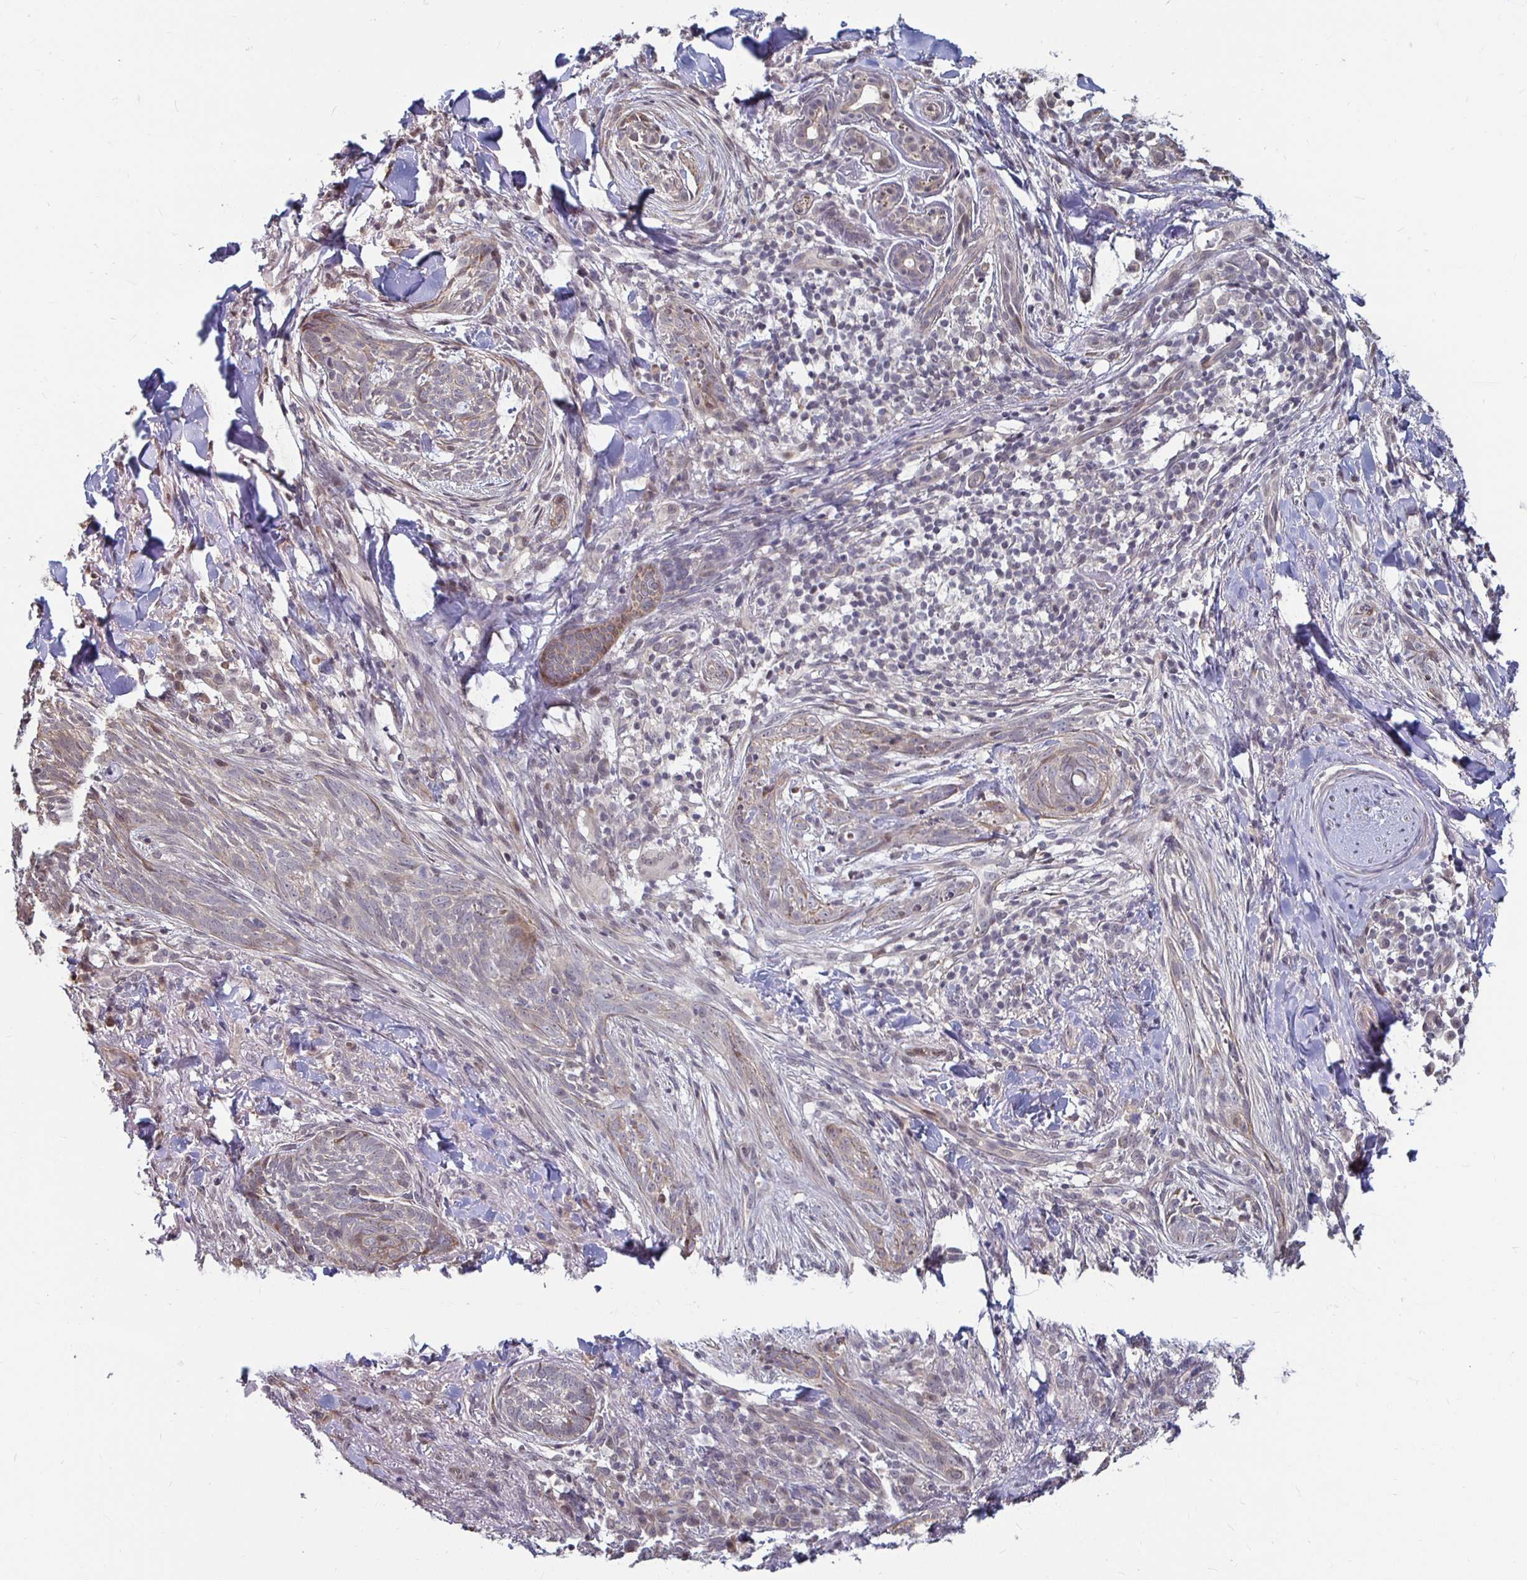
{"staining": {"intensity": "weak", "quantity": "<25%", "location": "cytoplasmic/membranous"}, "tissue": "skin cancer", "cell_type": "Tumor cells", "image_type": "cancer", "snomed": [{"axis": "morphology", "description": "Basal cell carcinoma"}, {"axis": "topography", "description": "Skin"}], "caption": "Immunohistochemistry (IHC) of human basal cell carcinoma (skin) reveals no positivity in tumor cells.", "gene": "CAPN11", "patient": {"sex": "female", "age": 93}}